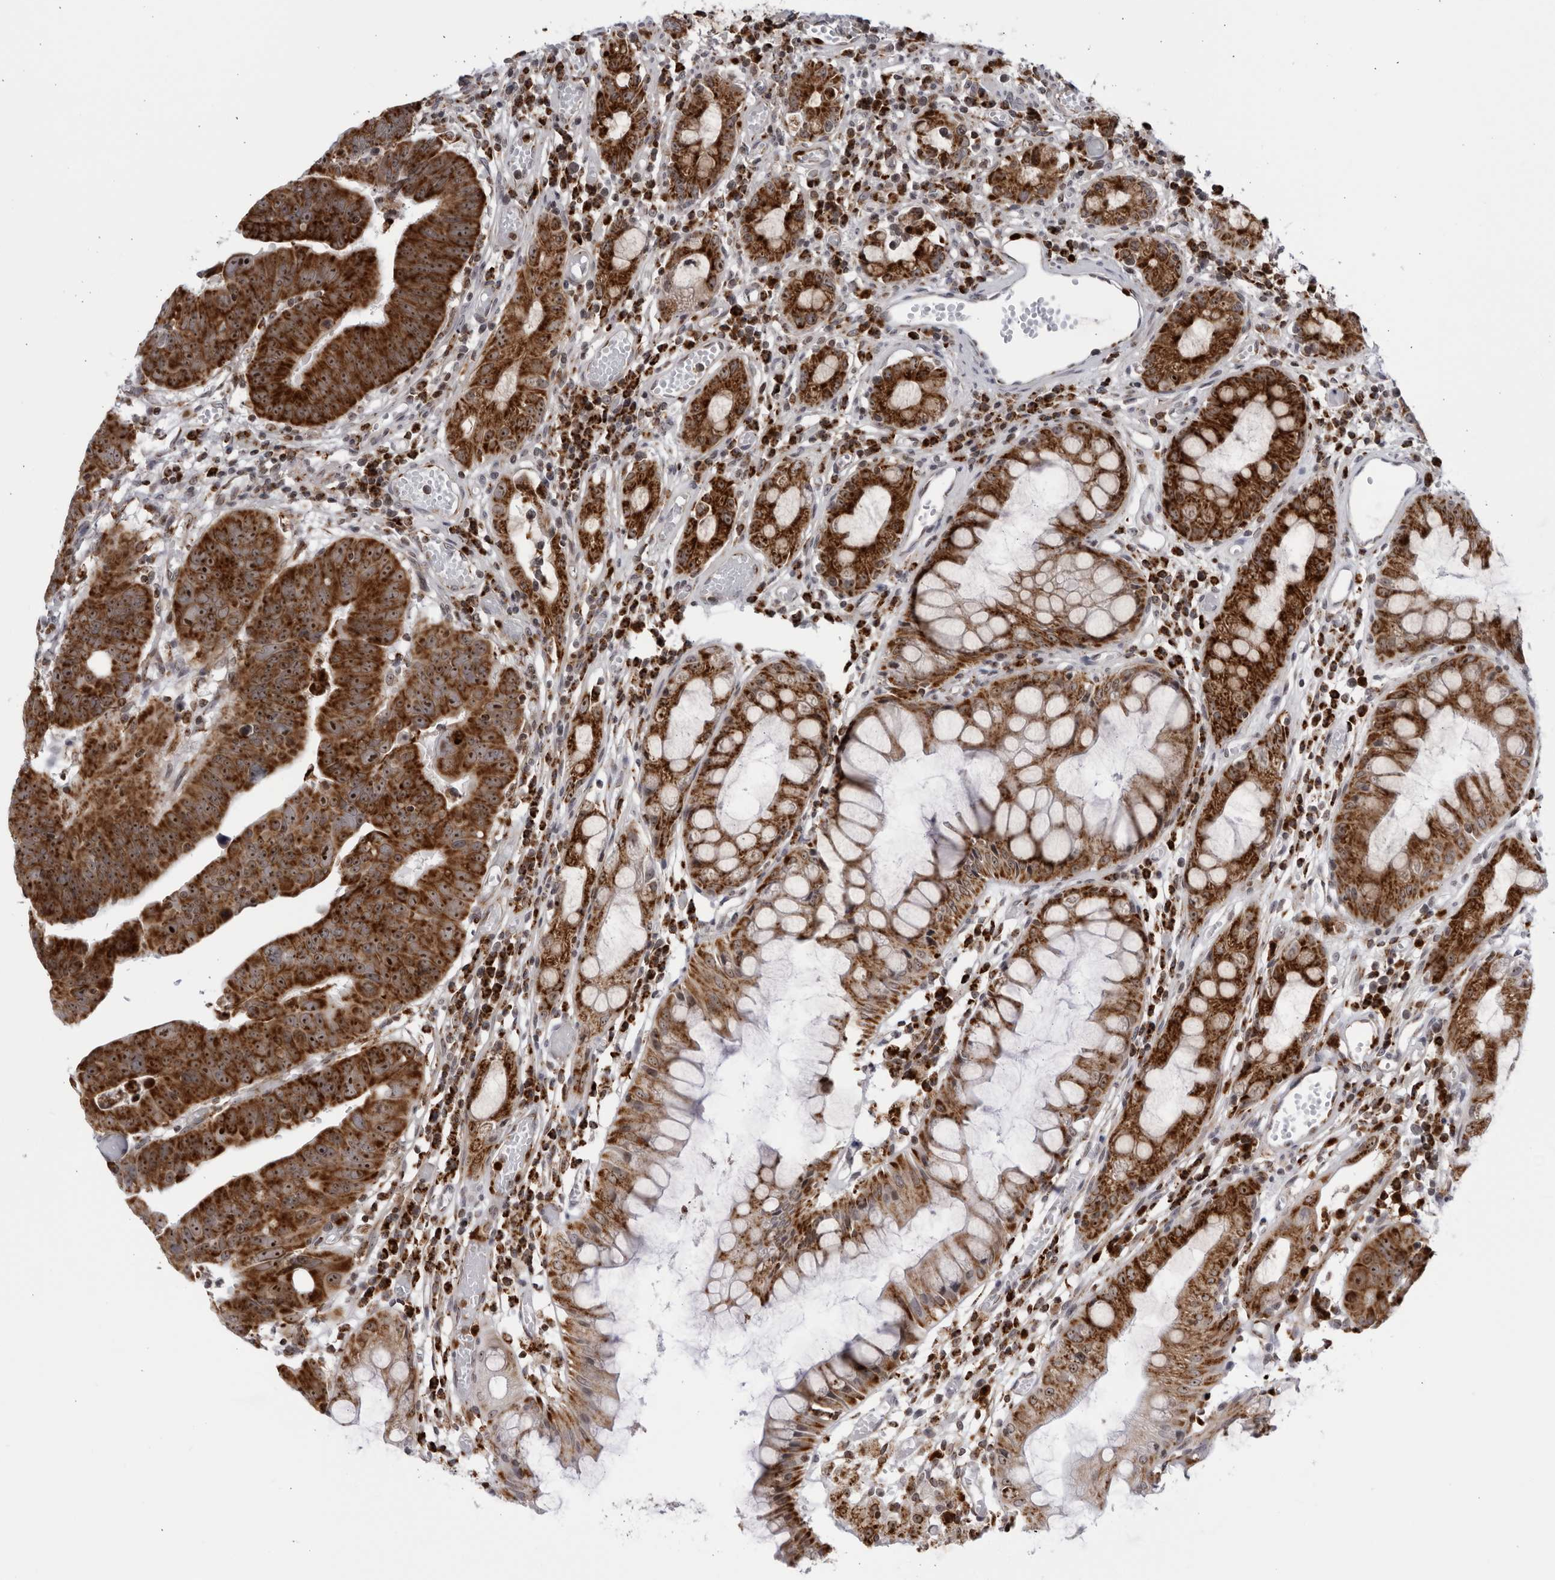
{"staining": {"intensity": "strong", "quantity": ">75%", "location": "cytoplasmic/membranous,nuclear"}, "tissue": "colorectal cancer", "cell_type": "Tumor cells", "image_type": "cancer", "snomed": [{"axis": "morphology", "description": "Adenocarcinoma, NOS"}, {"axis": "topography", "description": "Rectum"}], "caption": "This photomicrograph demonstrates immunohistochemistry (IHC) staining of human adenocarcinoma (colorectal), with high strong cytoplasmic/membranous and nuclear staining in about >75% of tumor cells.", "gene": "RBM34", "patient": {"sex": "female", "age": 65}}